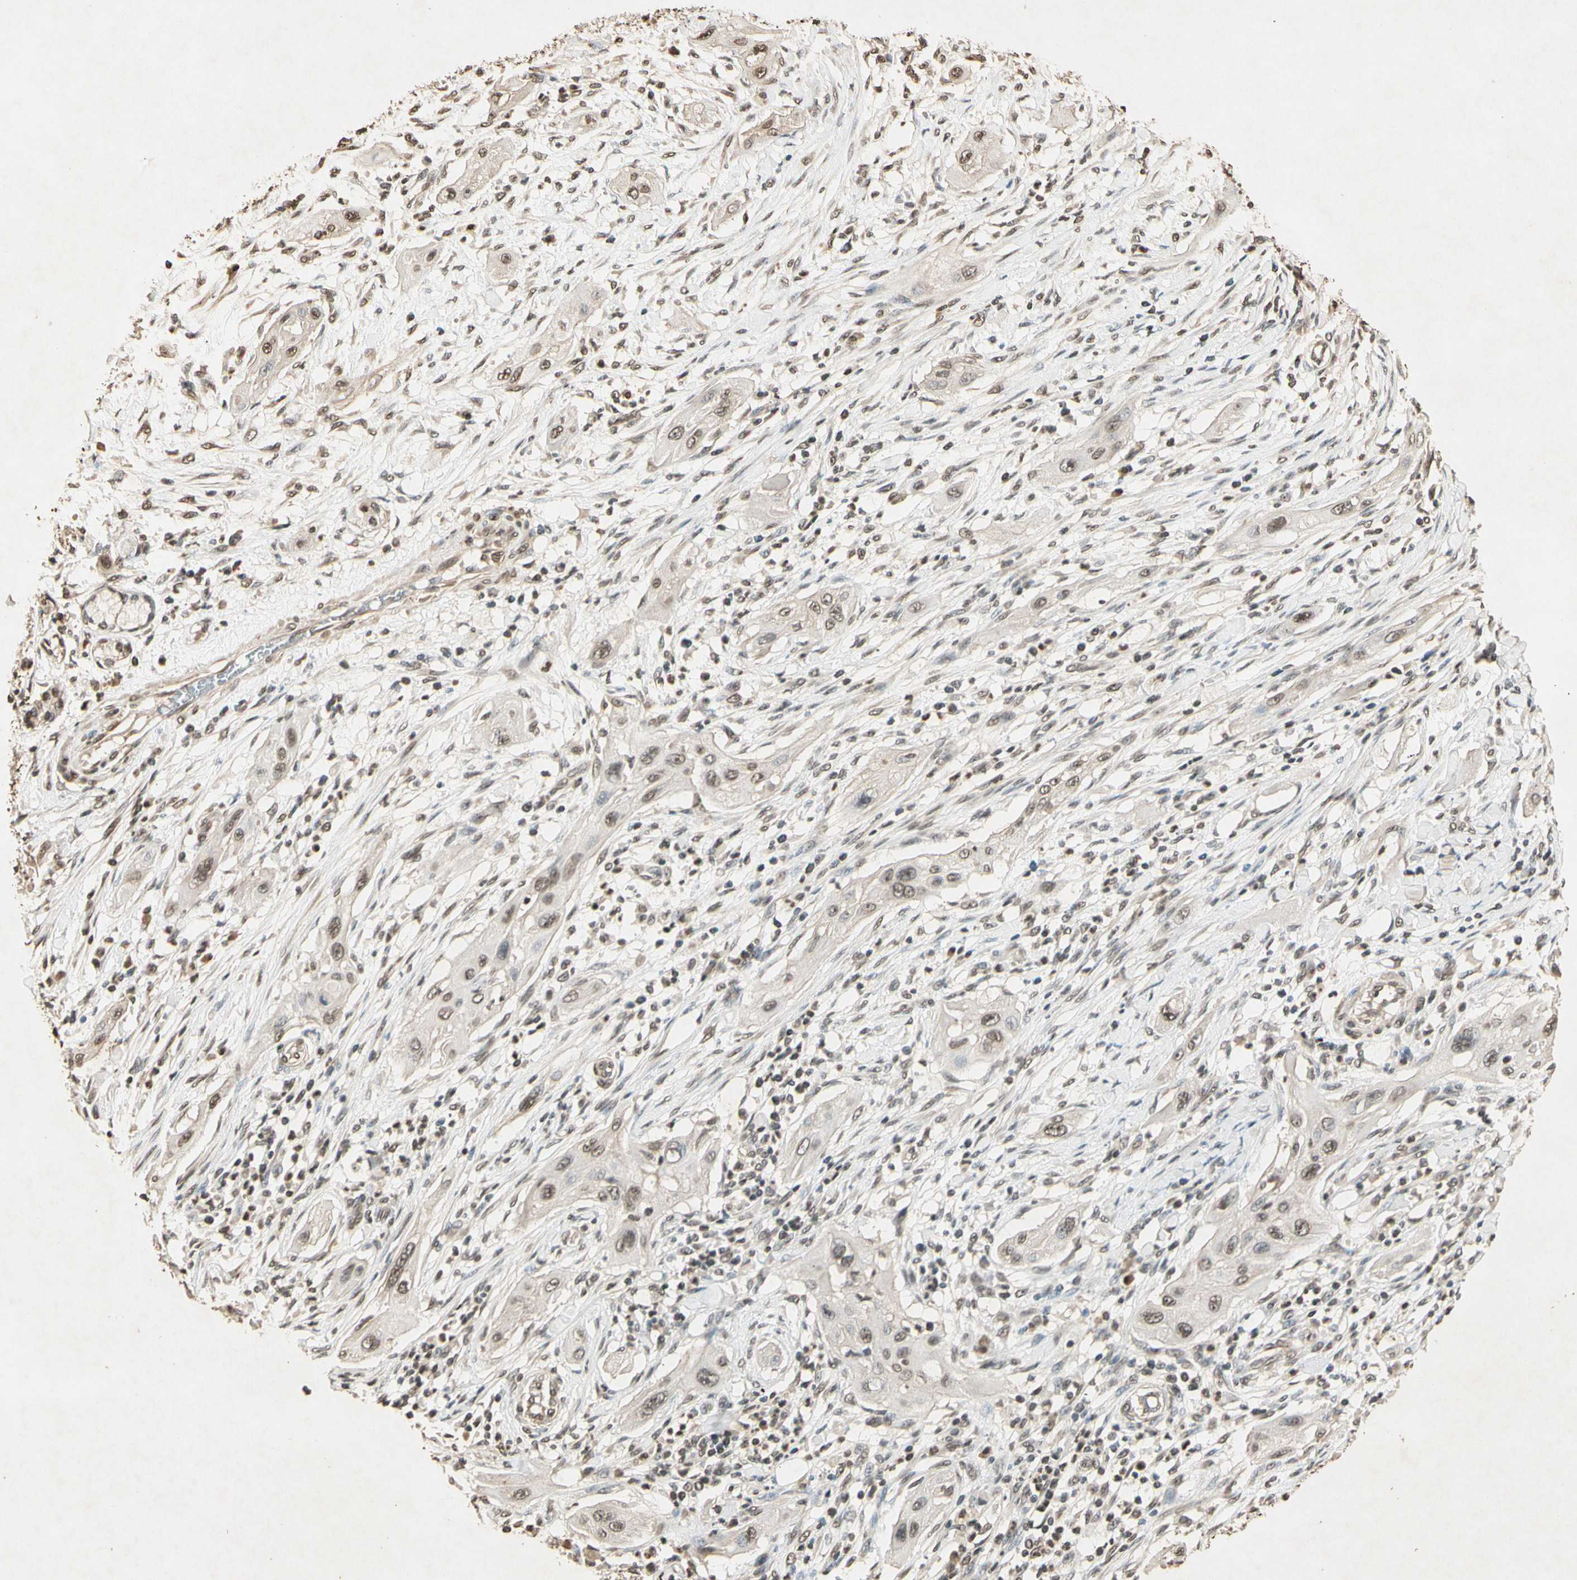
{"staining": {"intensity": "weak", "quantity": "25%-75%", "location": "none"}, "tissue": "lung cancer", "cell_type": "Tumor cells", "image_type": "cancer", "snomed": [{"axis": "morphology", "description": "Squamous cell carcinoma, NOS"}, {"axis": "topography", "description": "Lung"}], "caption": "Squamous cell carcinoma (lung) stained with immunohistochemistry exhibits weak None positivity in about 25%-75% of tumor cells.", "gene": "TOP1", "patient": {"sex": "female", "age": 47}}